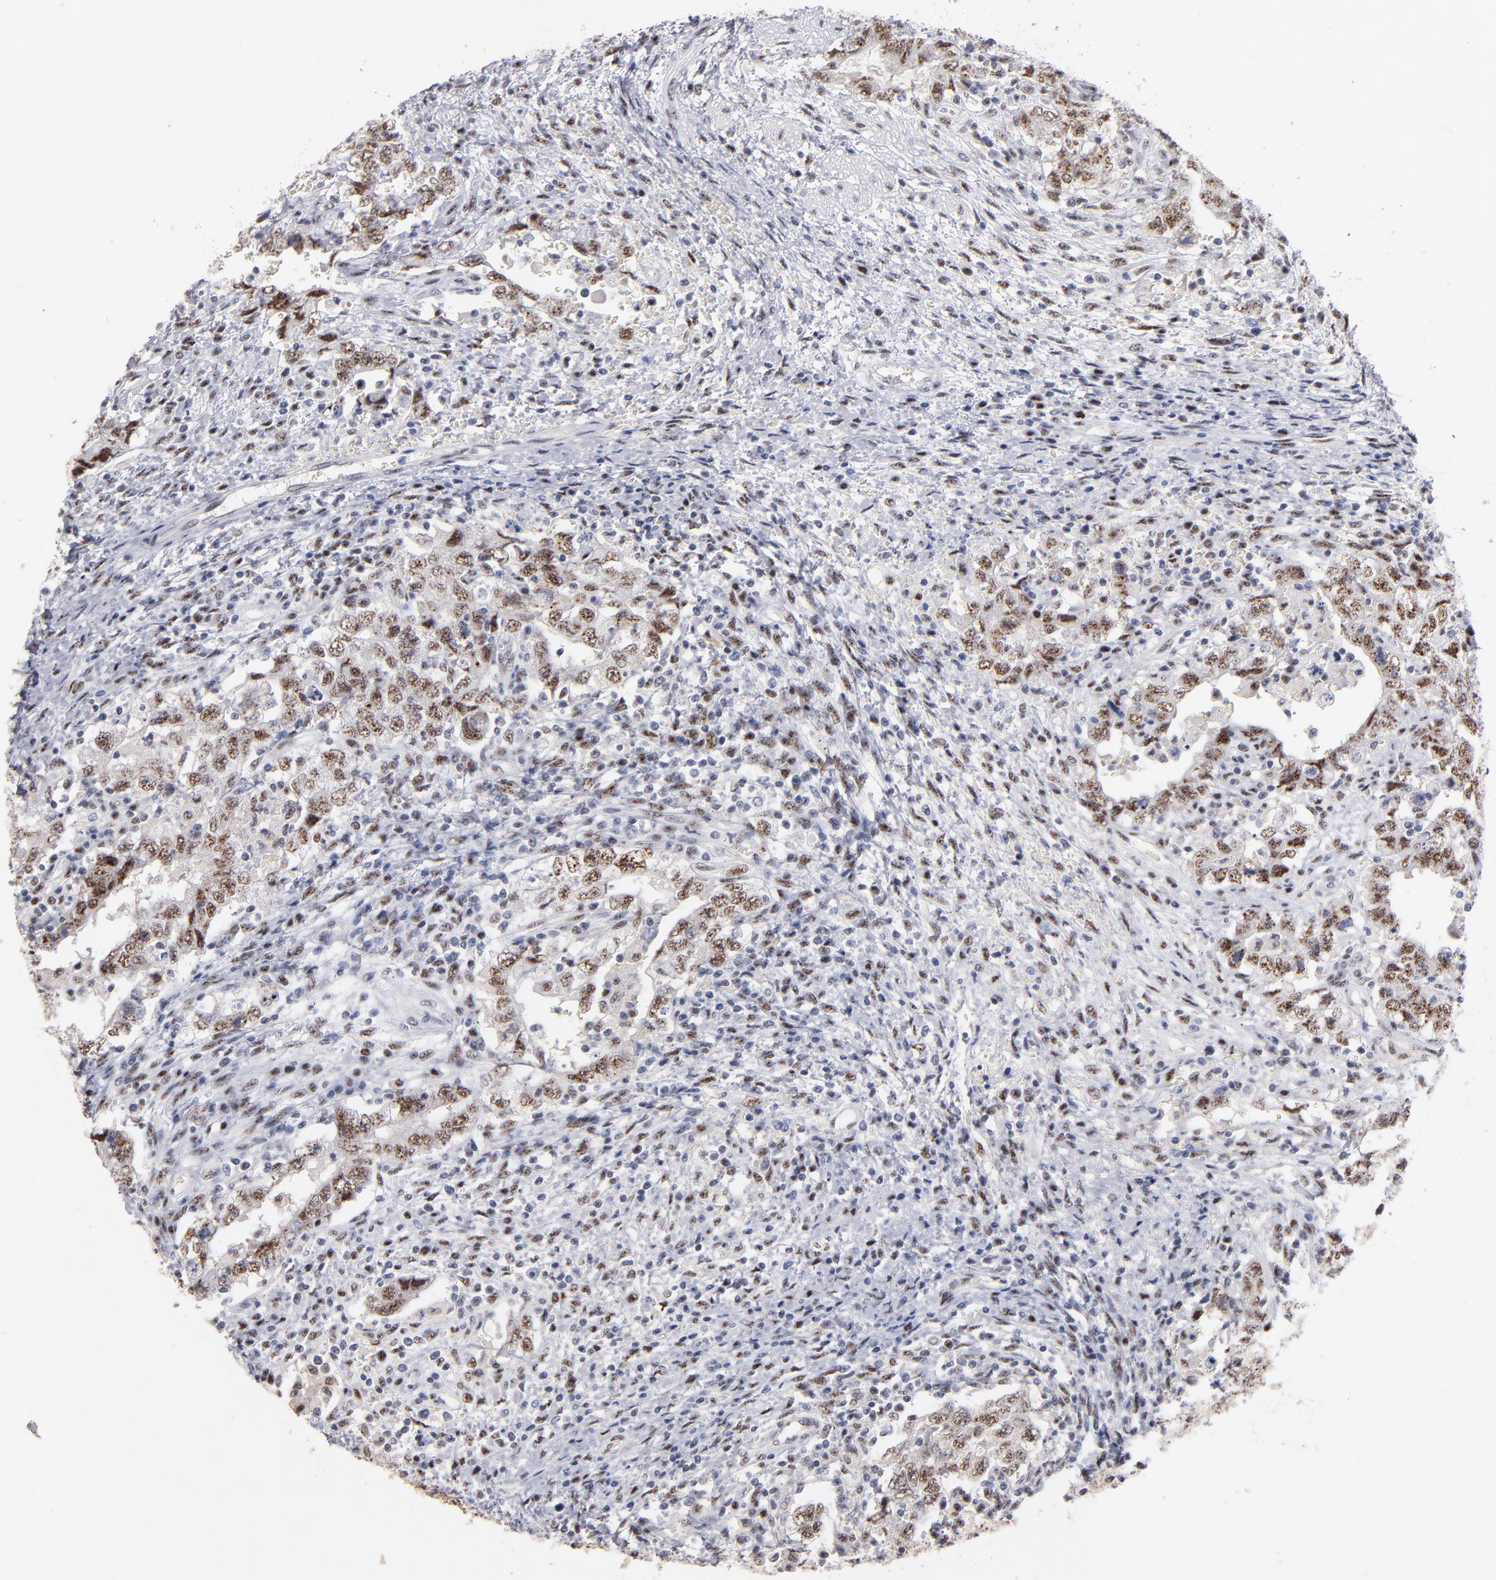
{"staining": {"intensity": "moderate", "quantity": "25%-75%", "location": "nuclear"}, "tissue": "testis cancer", "cell_type": "Tumor cells", "image_type": "cancer", "snomed": [{"axis": "morphology", "description": "Carcinoma, Embryonal, NOS"}, {"axis": "topography", "description": "Testis"}], "caption": "Testis embryonal carcinoma stained with a brown dye displays moderate nuclear positive positivity in approximately 25%-75% of tumor cells.", "gene": "RAF1", "patient": {"sex": "male", "age": 26}}